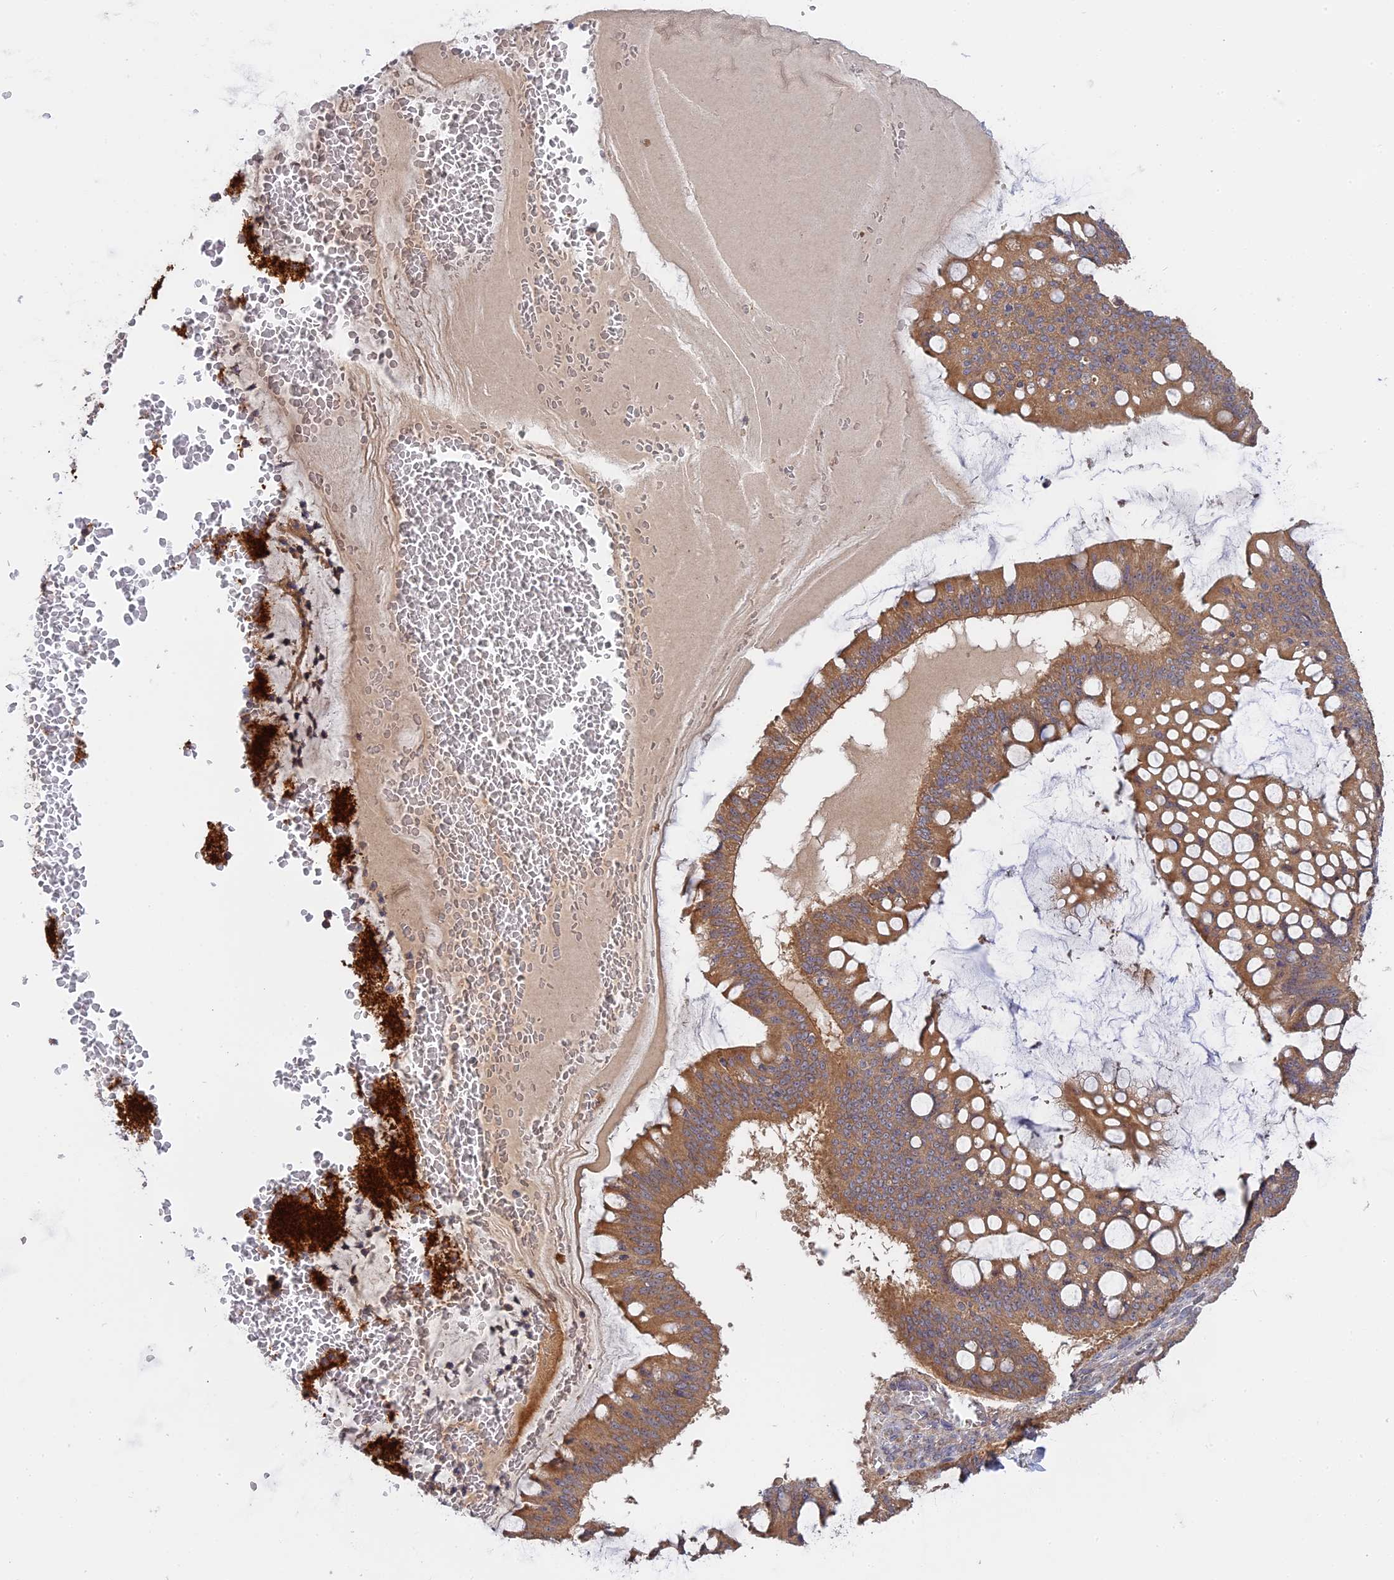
{"staining": {"intensity": "moderate", "quantity": ">75%", "location": "cytoplasmic/membranous"}, "tissue": "ovarian cancer", "cell_type": "Tumor cells", "image_type": "cancer", "snomed": [{"axis": "morphology", "description": "Cystadenocarcinoma, mucinous, NOS"}, {"axis": "topography", "description": "Ovary"}], "caption": "Immunohistochemistry (IHC) of human ovarian cancer reveals medium levels of moderate cytoplasmic/membranous positivity in about >75% of tumor cells. (DAB = brown stain, brightfield microscopy at high magnification).", "gene": "IL21R", "patient": {"sex": "female", "age": 73}}